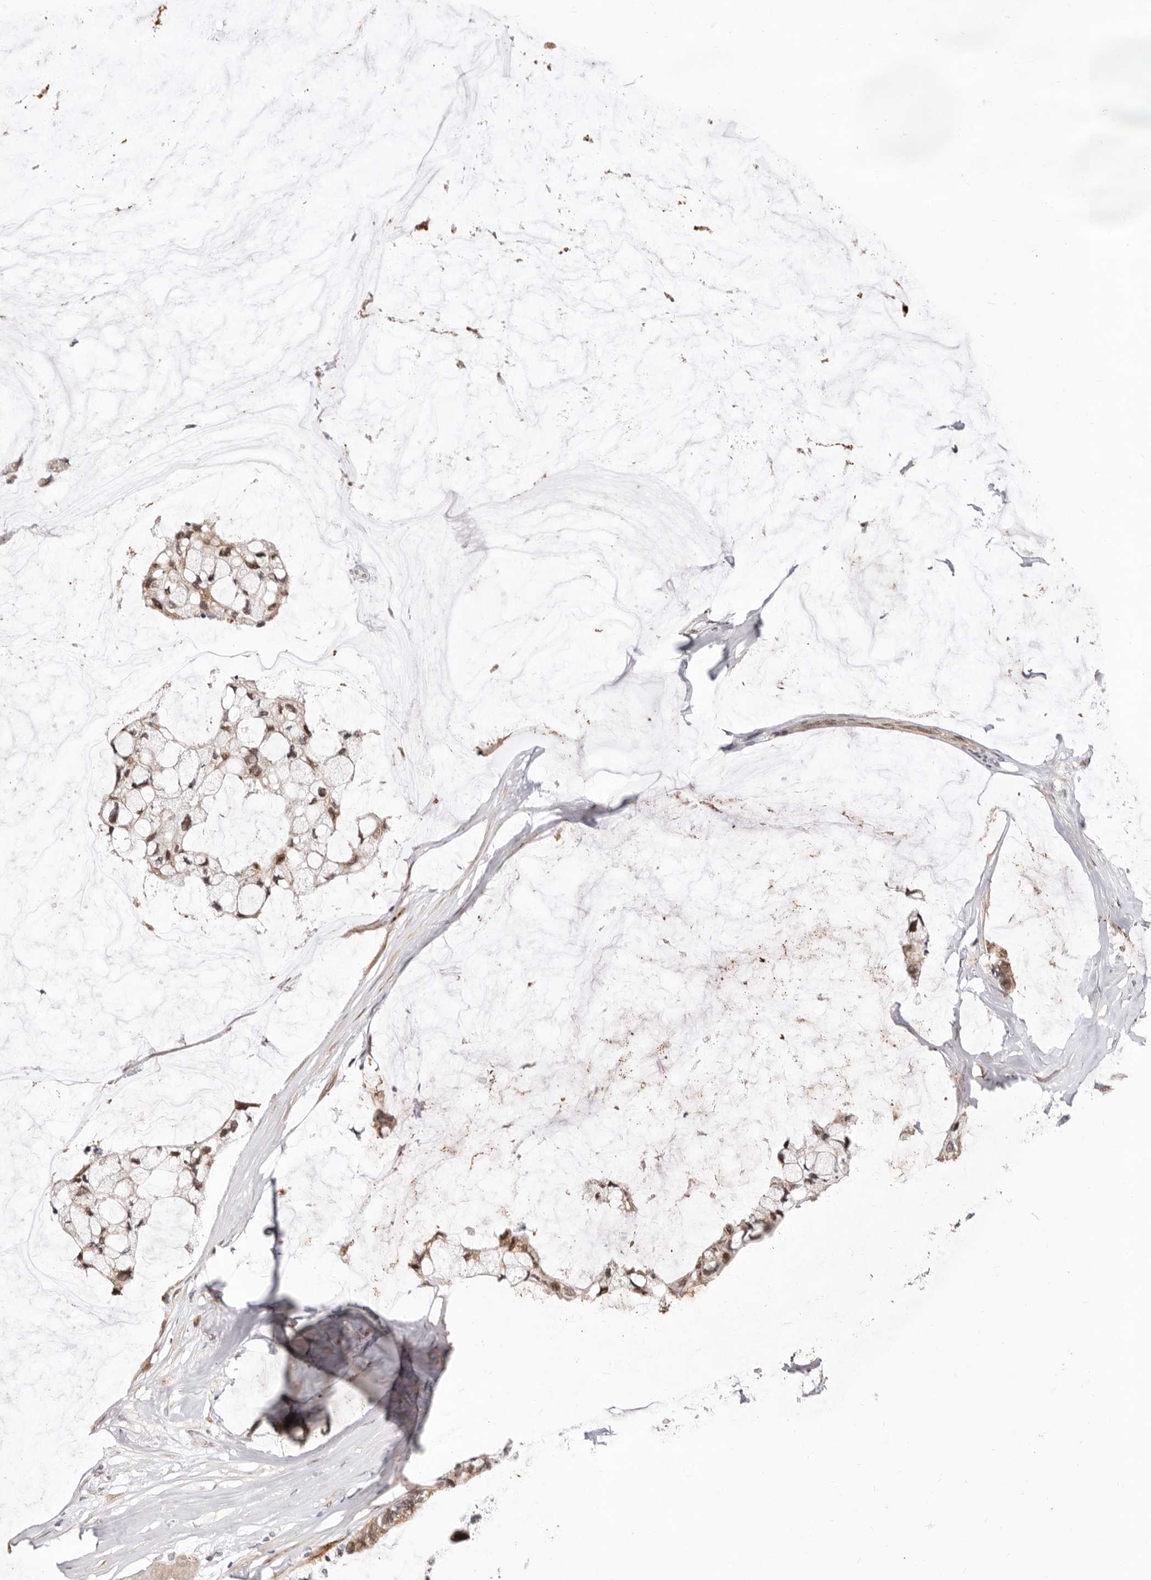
{"staining": {"intensity": "moderate", "quantity": ">75%", "location": "cytoplasmic/membranous,nuclear"}, "tissue": "ovarian cancer", "cell_type": "Tumor cells", "image_type": "cancer", "snomed": [{"axis": "morphology", "description": "Cystadenocarcinoma, mucinous, NOS"}, {"axis": "topography", "description": "Ovary"}], "caption": "Ovarian mucinous cystadenocarcinoma stained with immunohistochemistry (IHC) demonstrates moderate cytoplasmic/membranous and nuclear staining in about >75% of tumor cells. The staining was performed using DAB (3,3'-diaminobenzidine) to visualize the protein expression in brown, while the nuclei were stained in blue with hematoxylin (Magnification: 20x).", "gene": "SRCAP", "patient": {"sex": "female", "age": 39}}